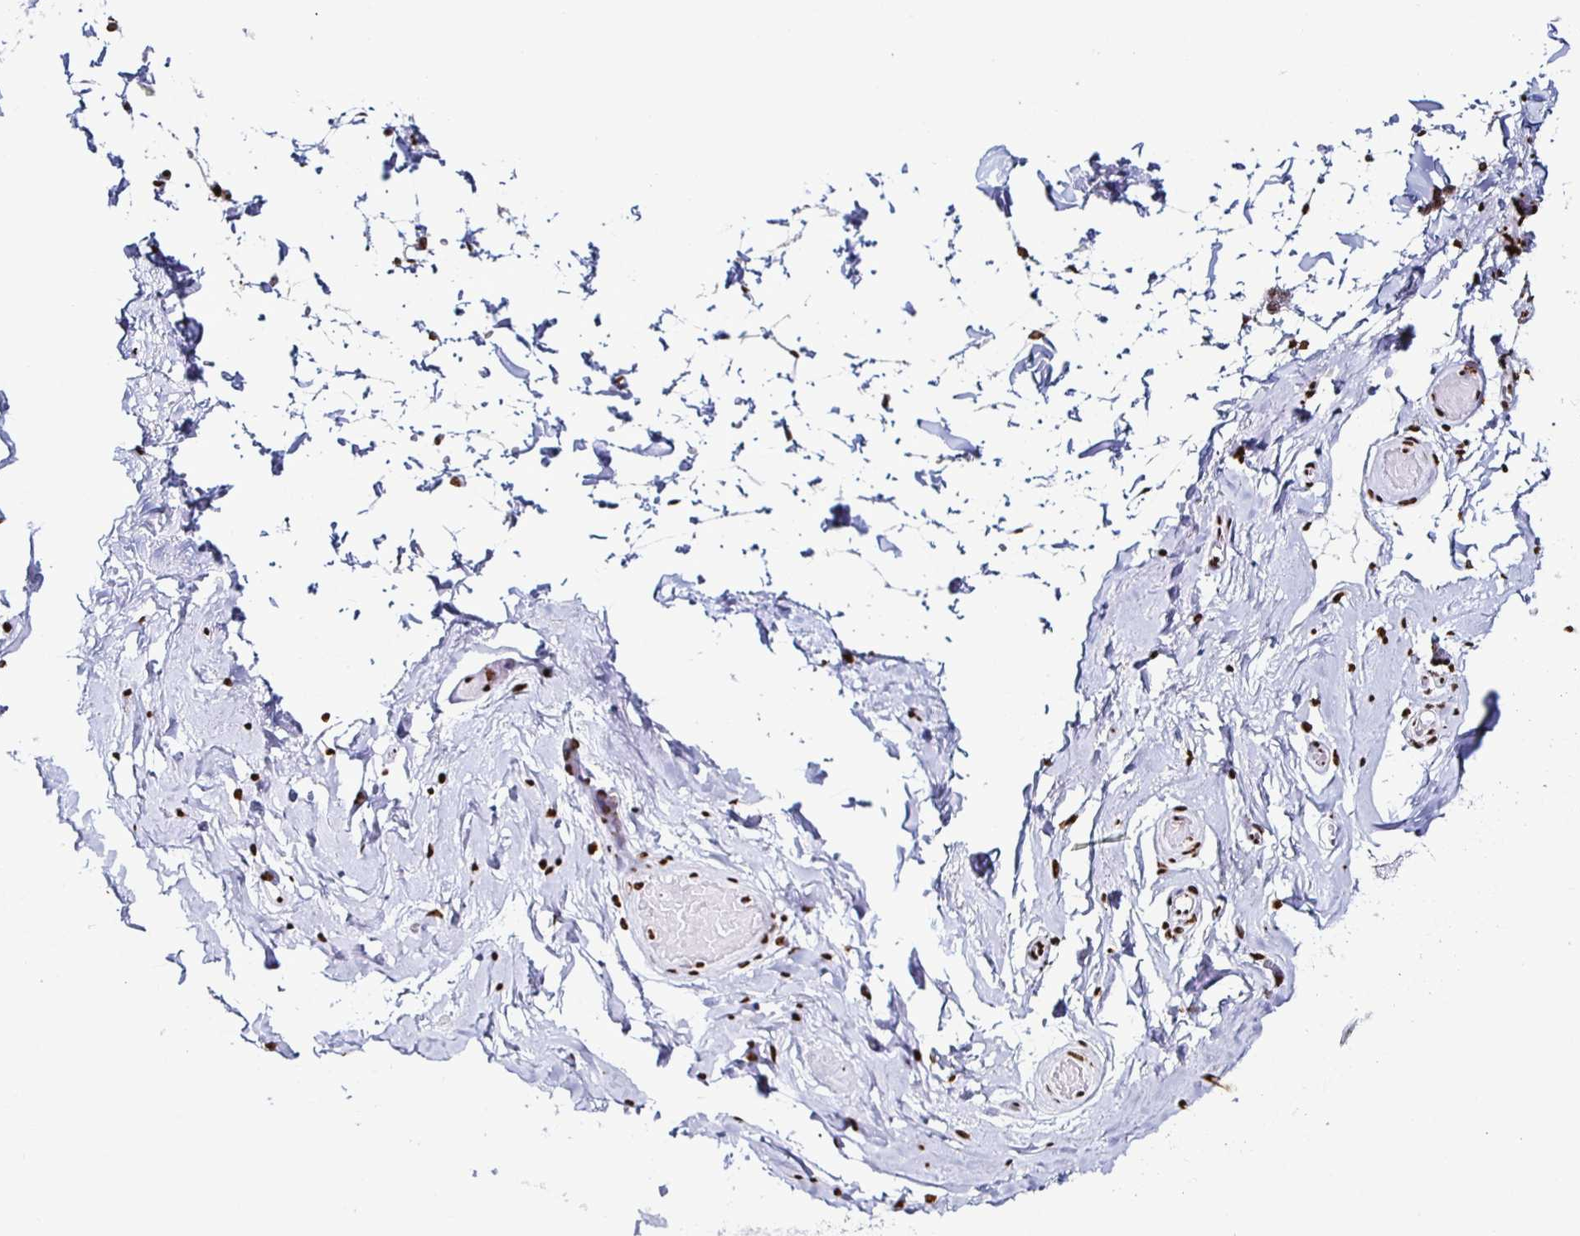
{"staining": {"intensity": "negative", "quantity": "none", "location": "none"}, "tissue": "adipose tissue", "cell_type": "Adipocytes", "image_type": "normal", "snomed": [{"axis": "morphology", "description": "Normal tissue, NOS"}, {"axis": "topography", "description": "Epididymis, spermatic cord, NOS"}, {"axis": "topography", "description": "Epididymis"}, {"axis": "topography", "description": "Peripheral nerve tissue"}], "caption": "There is no significant positivity in adipocytes of adipose tissue.", "gene": "DDX39B", "patient": {"sex": "male", "age": 29}}